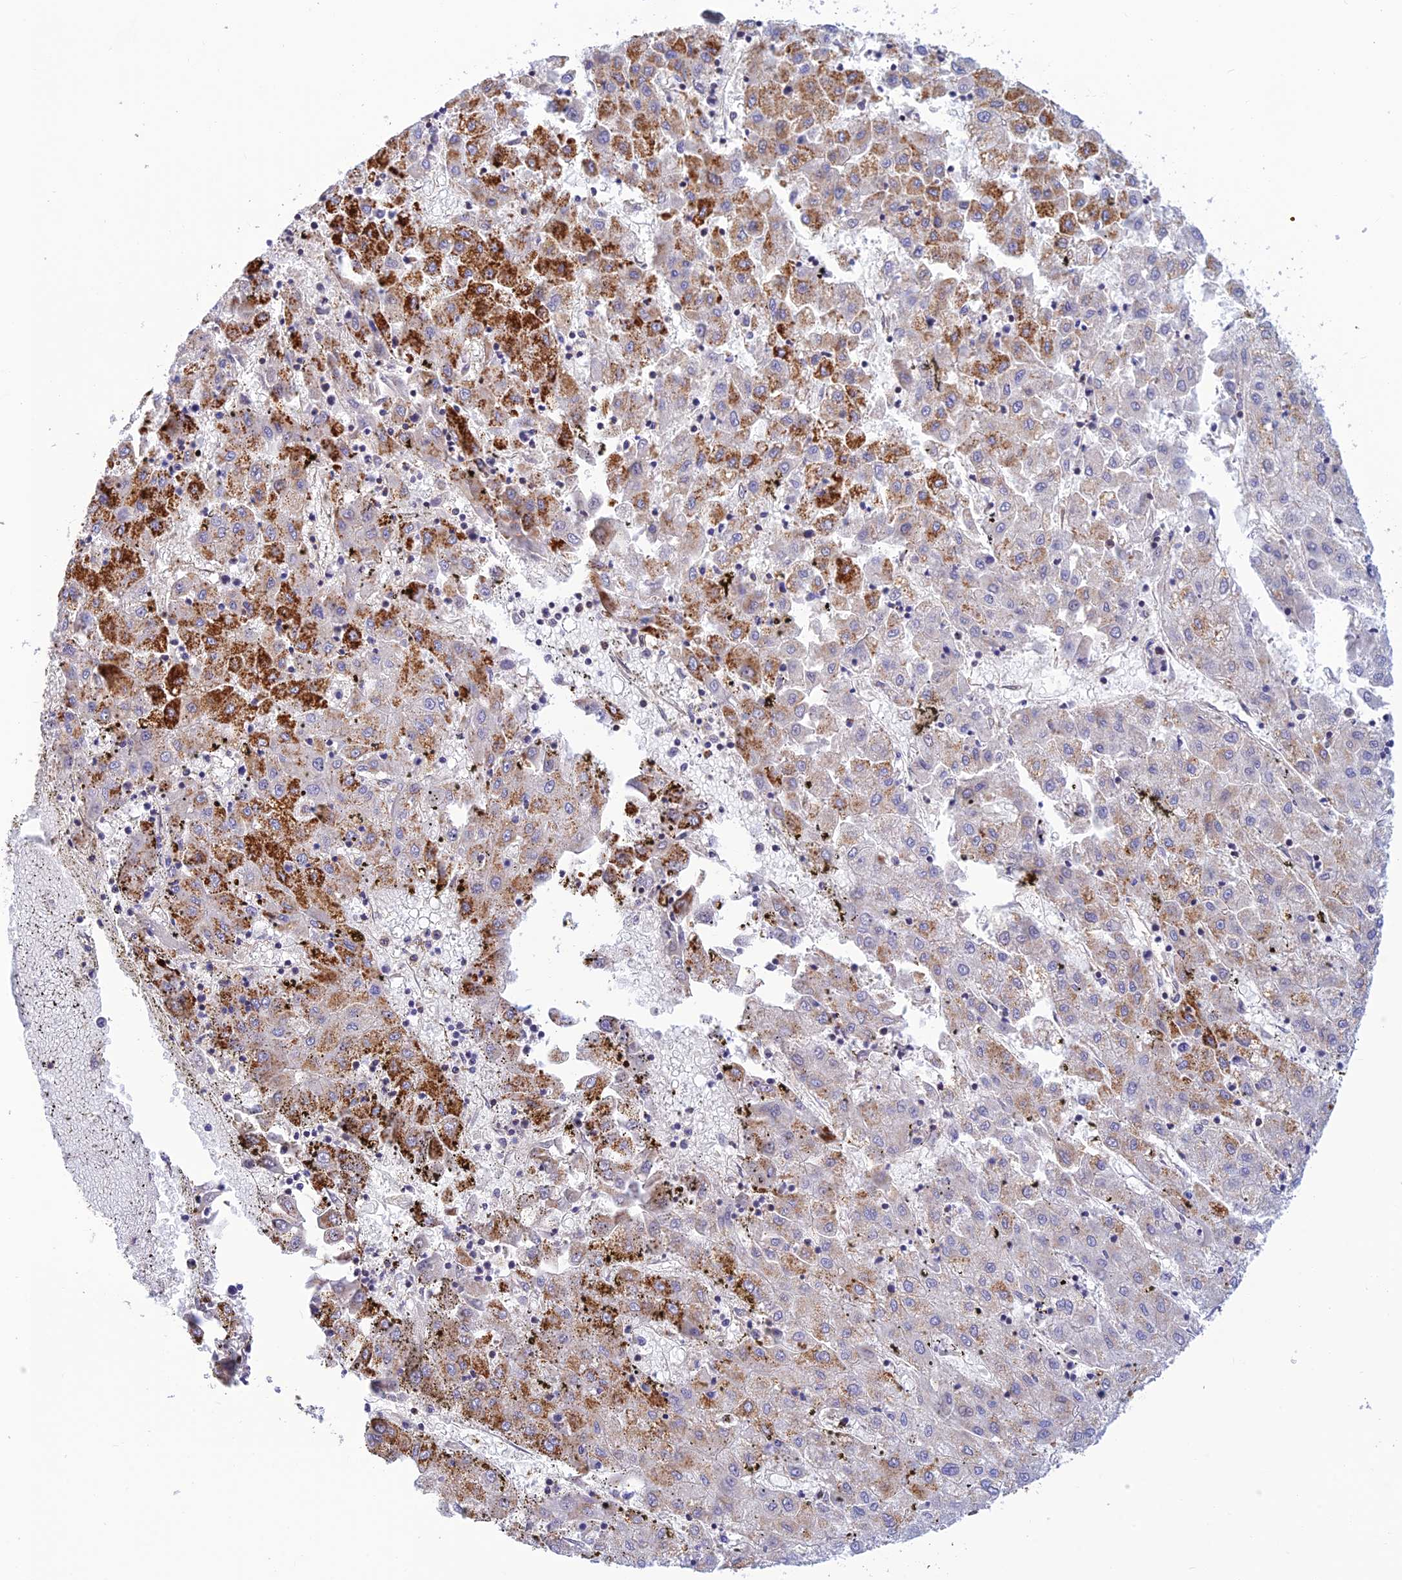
{"staining": {"intensity": "strong", "quantity": "25%-75%", "location": "cytoplasmic/membranous"}, "tissue": "liver cancer", "cell_type": "Tumor cells", "image_type": "cancer", "snomed": [{"axis": "morphology", "description": "Carcinoma, Hepatocellular, NOS"}, {"axis": "topography", "description": "Liver"}], "caption": "Immunohistochemistry (IHC) micrograph of human hepatocellular carcinoma (liver) stained for a protein (brown), which exhibits high levels of strong cytoplasmic/membranous expression in about 25%-75% of tumor cells.", "gene": "PPP1R12C", "patient": {"sex": "male", "age": 72}}